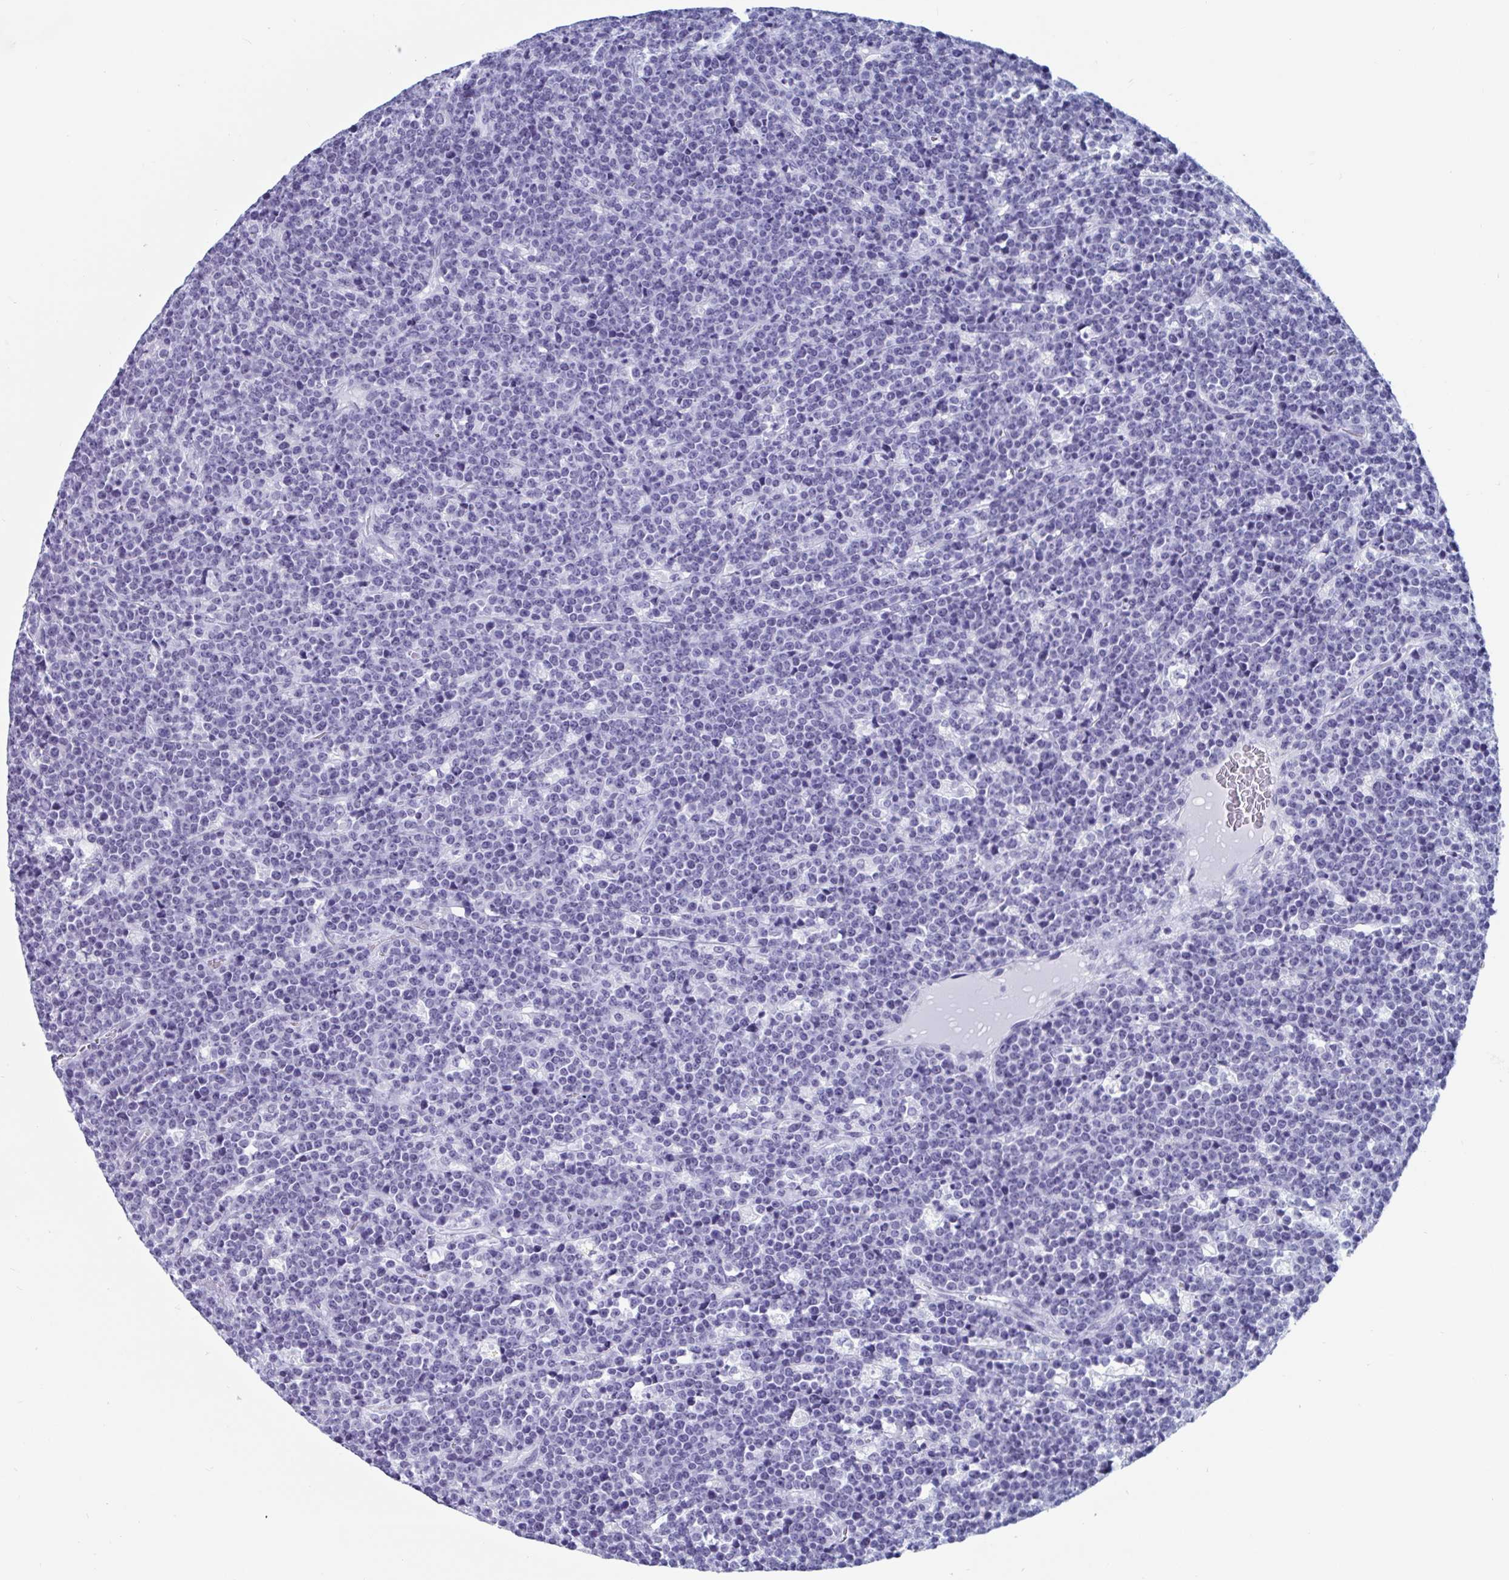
{"staining": {"intensity": "negative", "quantity": "none", "location": "none"}, "tissue": "lymphoma", "cell_type": "Tumor cells", "image_type": "cancer", "snomed": [{"axis": "morphology", "description": "Malignant lymphoma, non-Hodgkin's type, High grade"}, {"axis": "topography", "description": "Ovary"}], "caption": "Lymphoma stained for a protein using immunohistochemistry (IHC) demonstrates no positivity tumor cells.", "gene": "GKN2", "patient": {"sex": "female", "age": 56}}